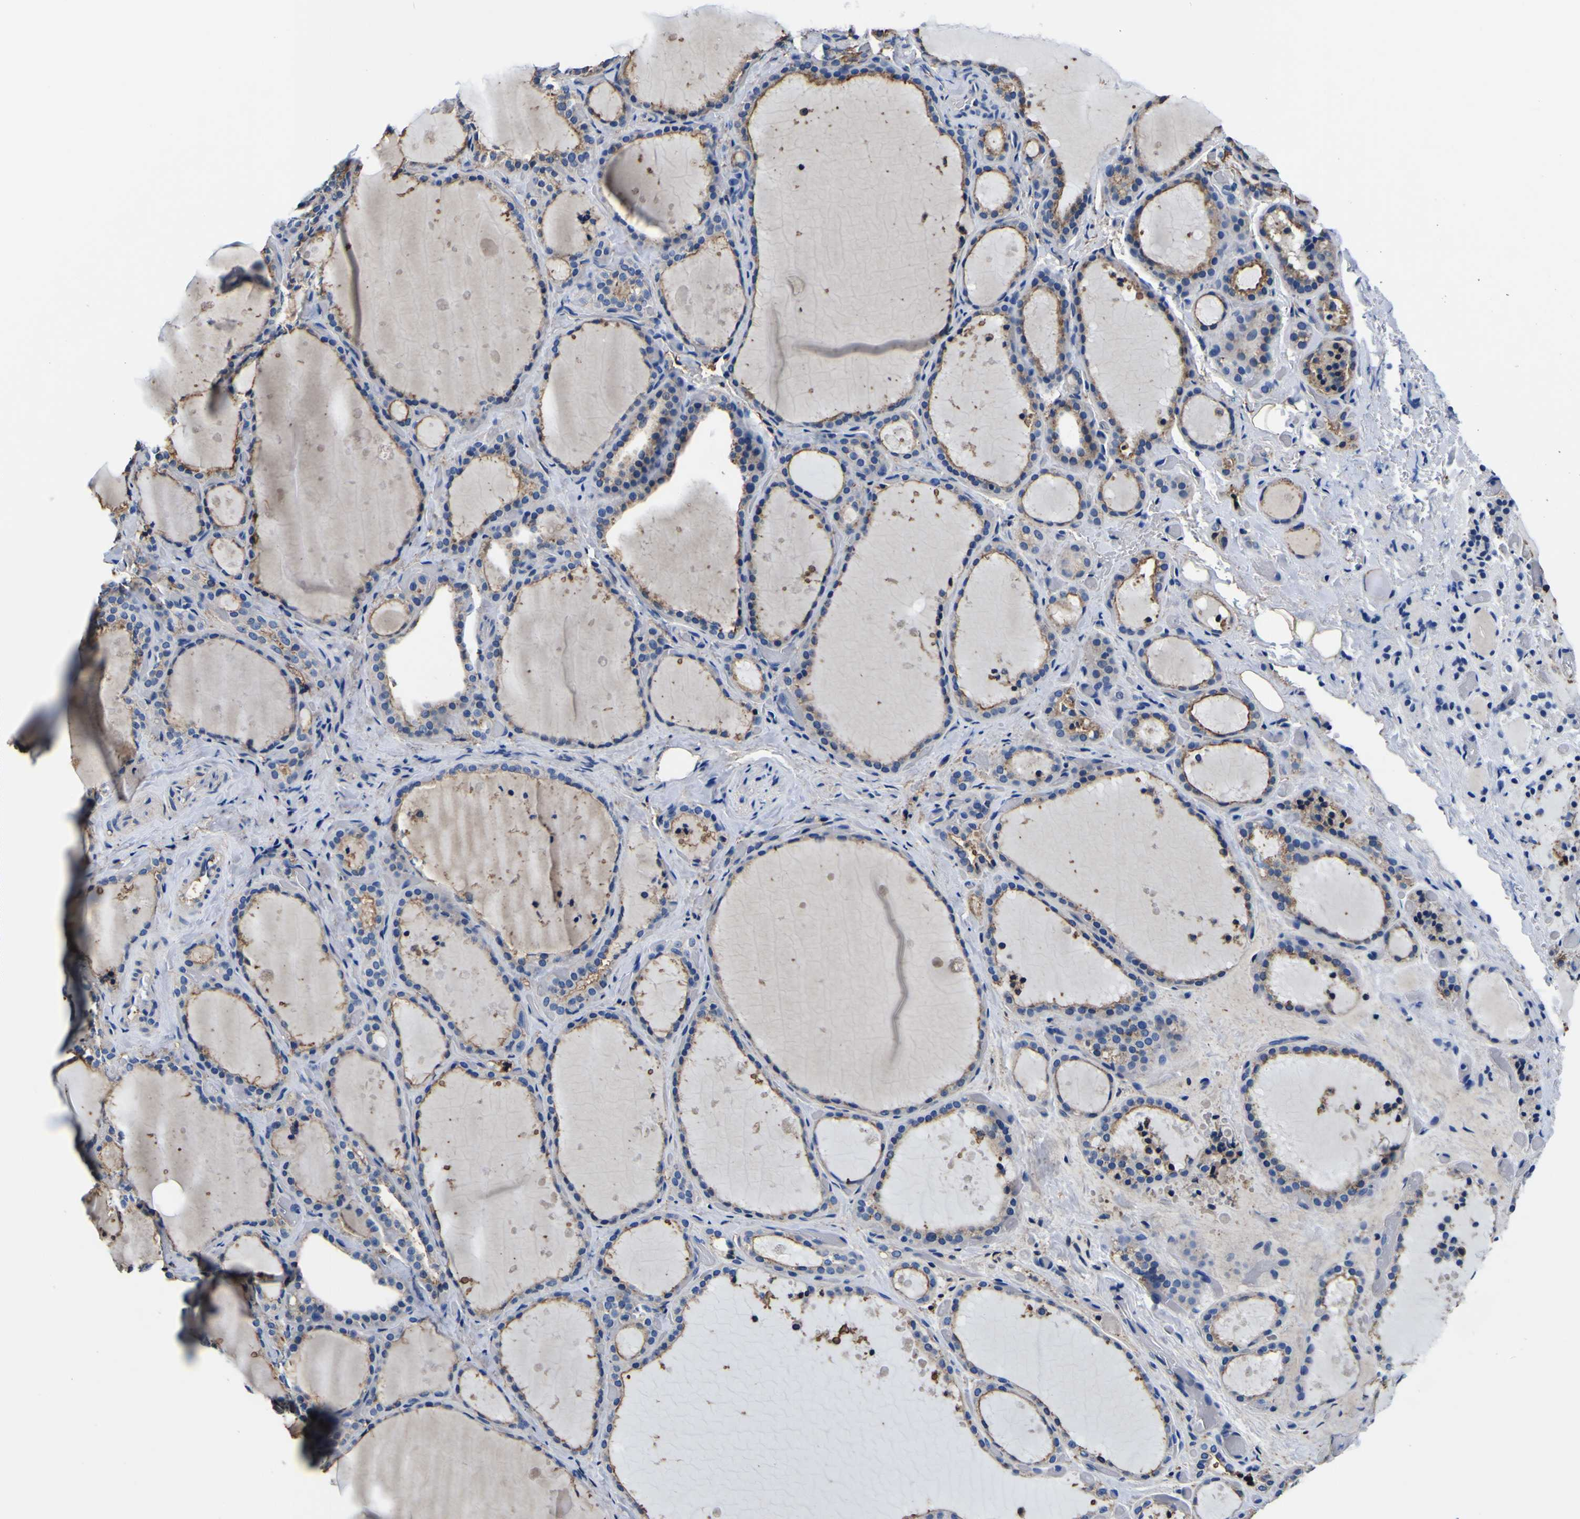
{"staining": {"intensity": "moderate", "quantity": "25%-75%", "location": "cytoplasmic/membranous"}, "tissue": "thyroid gland", "cell_type": "Glandular cells", "image_type": "normal", "snomed": [{"axis": "morphology", "description": "Normal tissue, NOS"}, {"axis": "topography", "description": "Thyroid gland"}], "caption": "Immunohistochemistry (IHC) (DAB (3,3'-diaminobenzidine)) staining of benign thyroid gland demonstrates moderate cytoplasmic/membranous protein positivity in approximately 25%-75% of glandular cells.", "gene": "PXDN", "patient": {"sex": "female", "age": 44}}